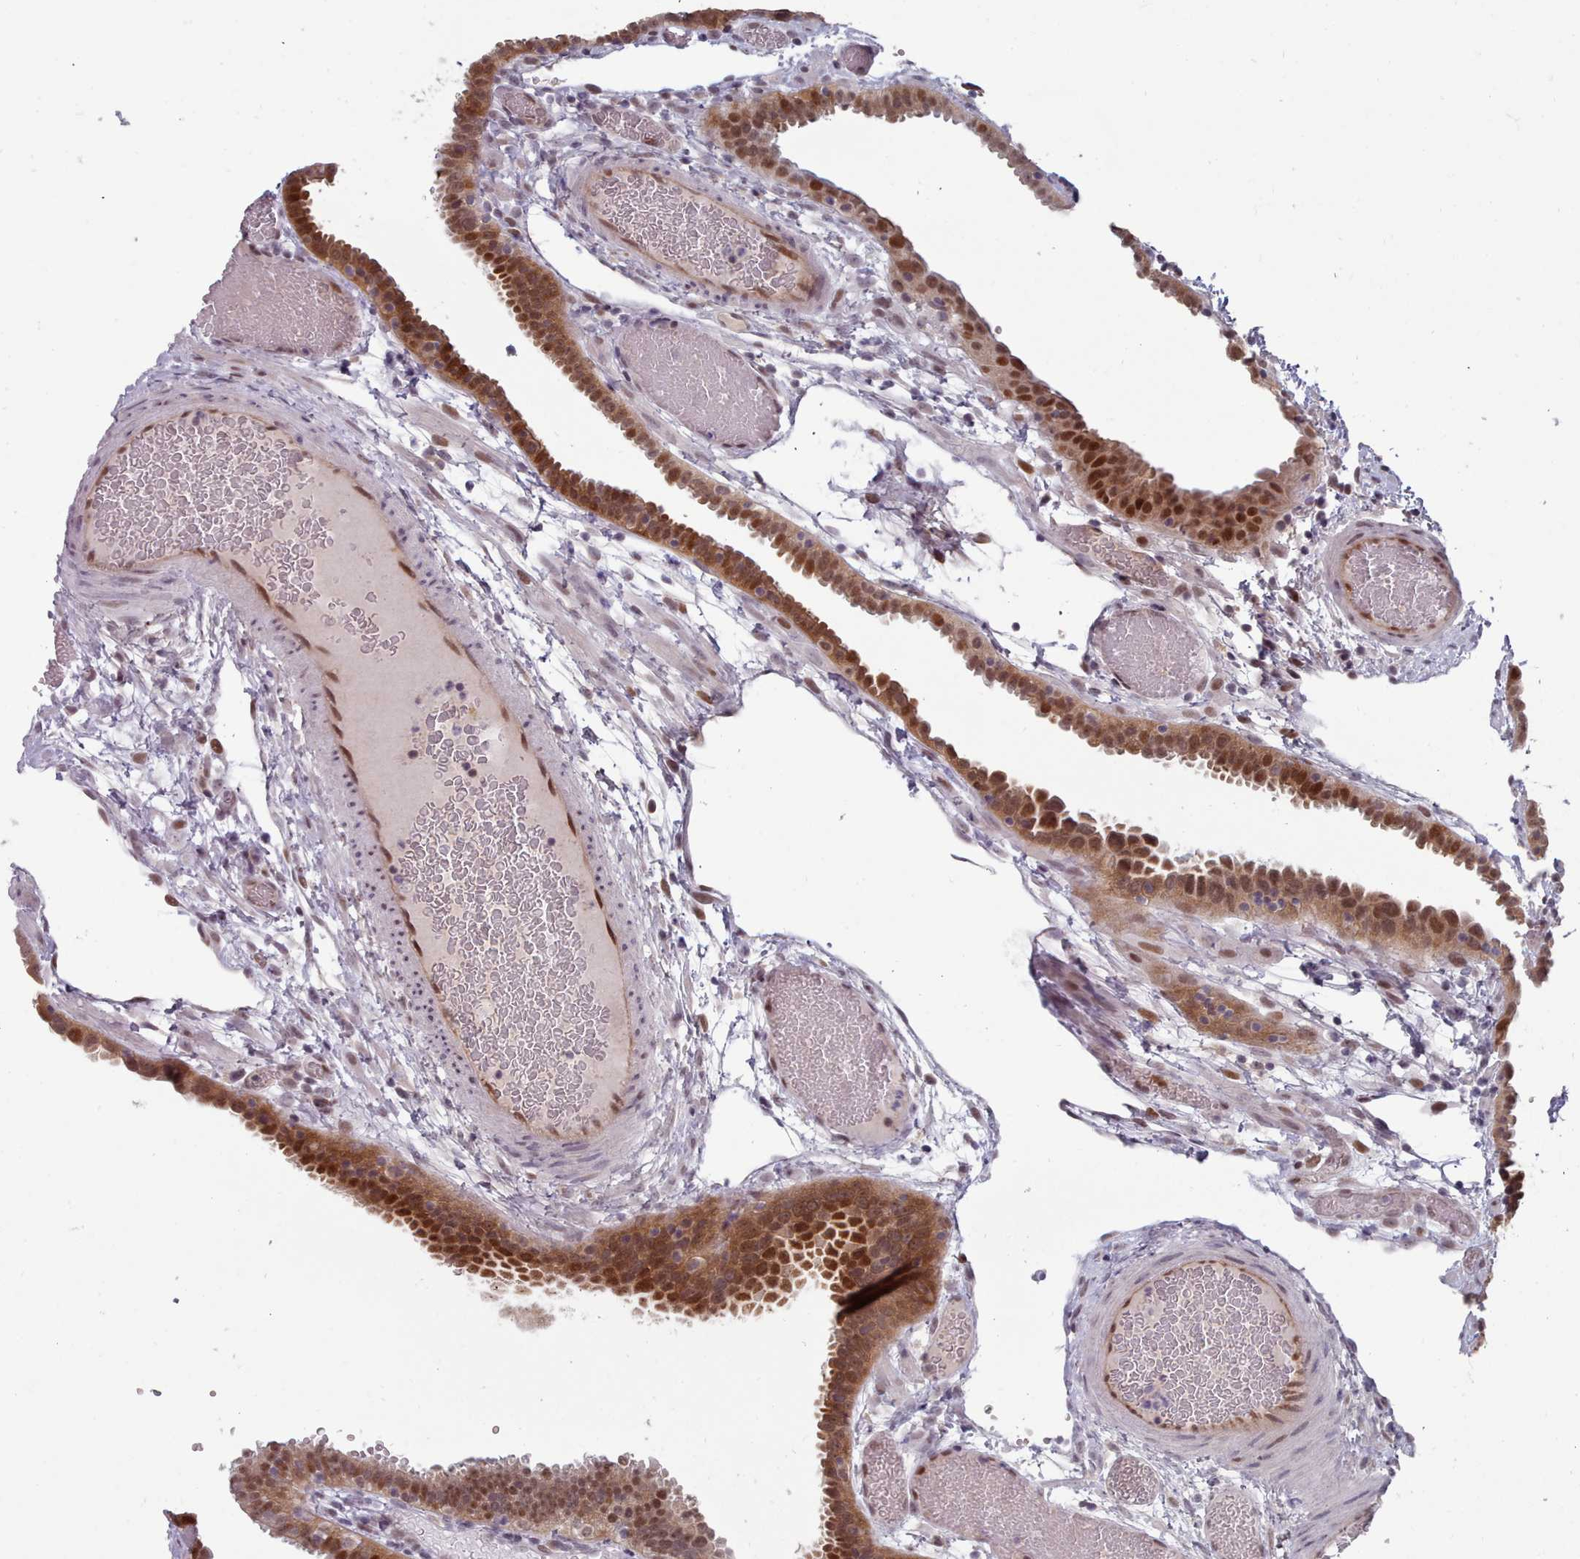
{"staining": {"intensity": "strong", "quantity": ">75%", "location": "cytoplasmic/membranous,nuclear"}, "tissue": "fallopian tube", "cell_type": "Glandular cells", "image_type": "normal", "snomed": [{"axis": "morphology", "description": "Normal tissue, NOS"}, {"axis": "topography", "description": "Fallopian tube"}], "caption": "Immunohistochemistry (DAB) staining of unremarkable fallopian tube demonstrates strong cytoplasmic/membranous,nuclear protein expression in approximately >75% of glandular cells.", "gene": "GINS1", "patient": {"sex": "female", "age": 37}}